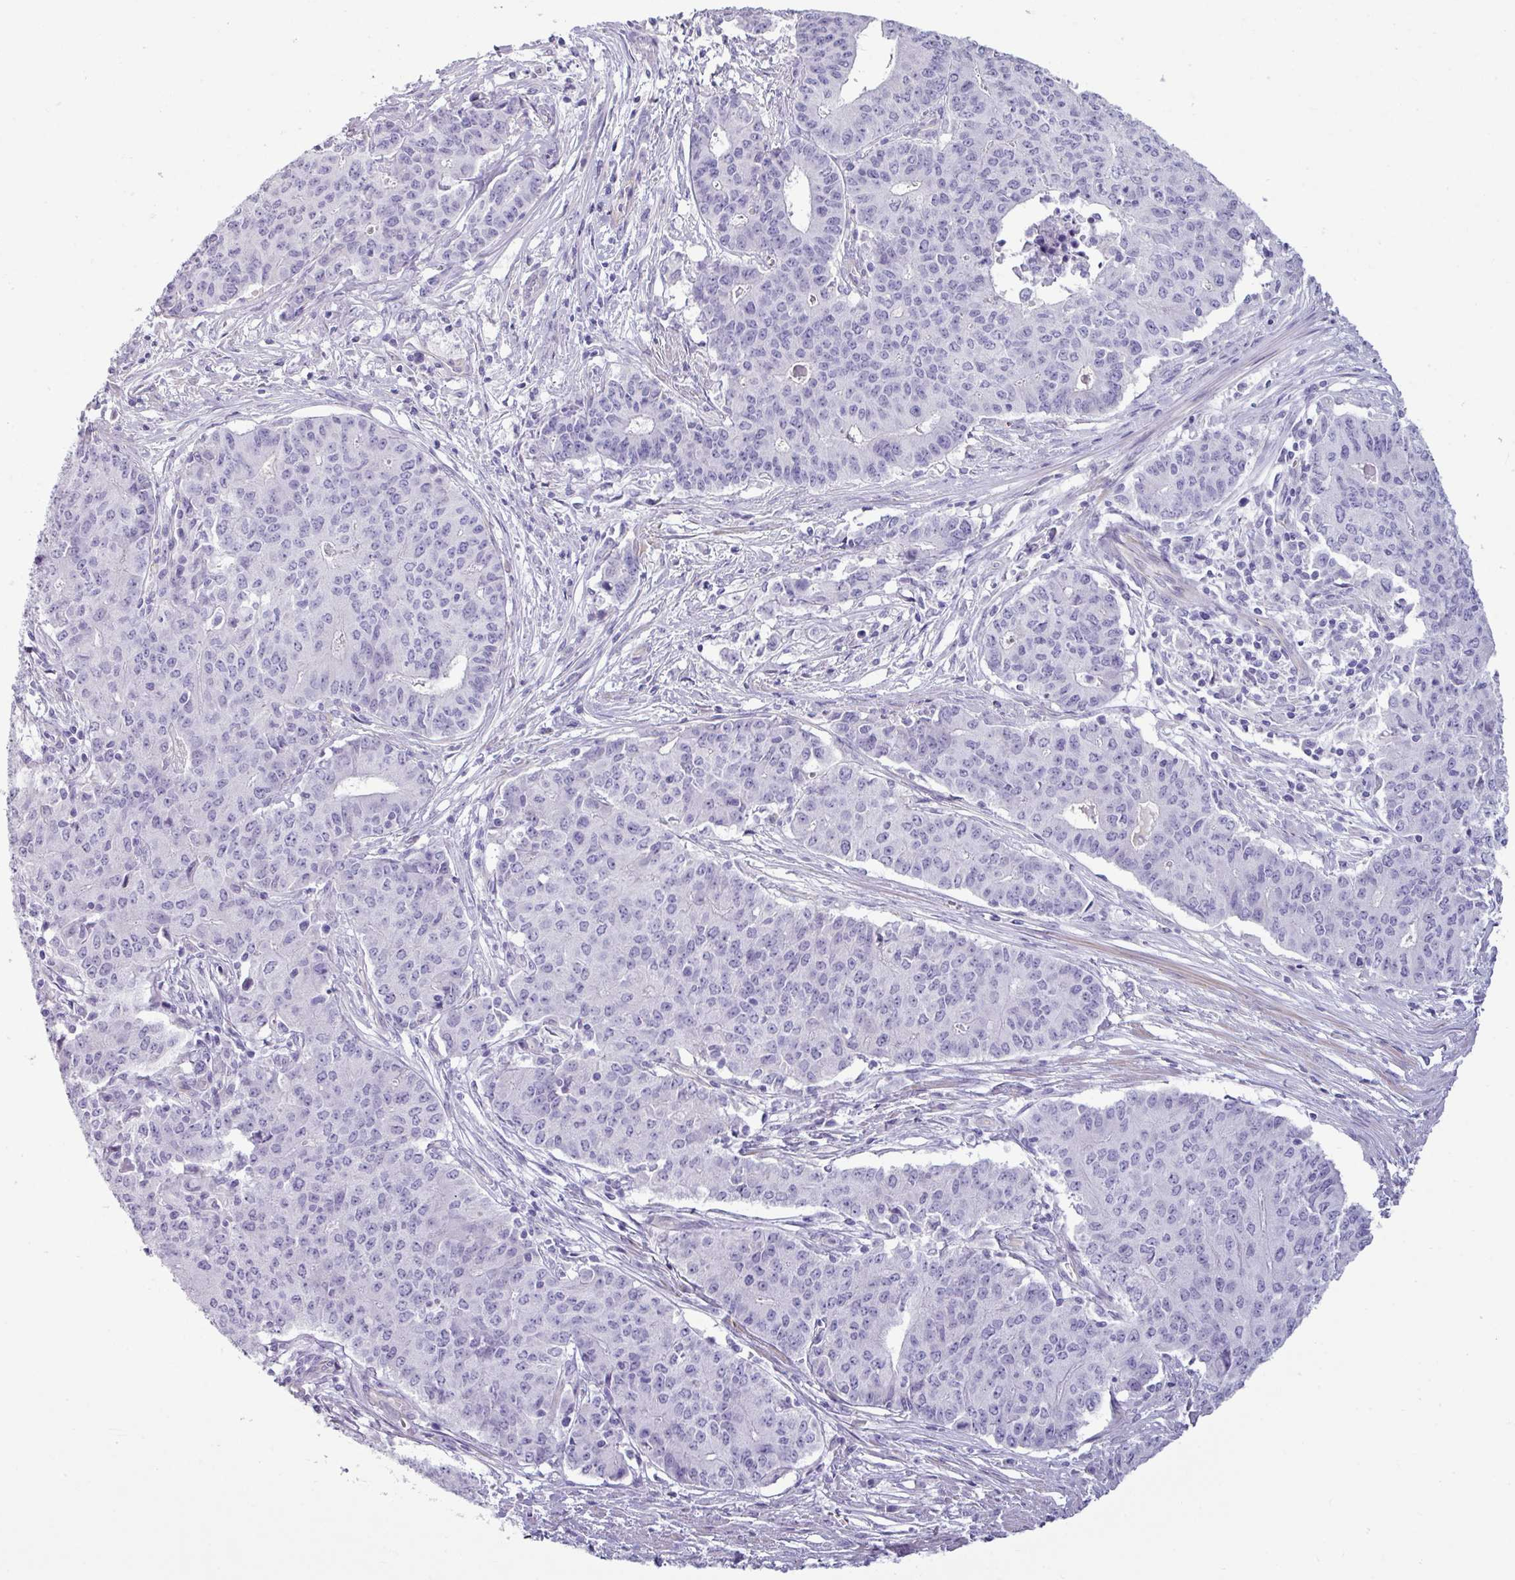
{"staining": {"intensity": "negative", "quantity": "none", "location": "none"}, "tissue": "endometrial cancer", "cell_type": "Tumor cells", "image_type": "cancer", "snomed": [{"axis": "morphology", "description": "Adenocarcinoma, NOS"}, {"axis": "topography", "description": "Endometrium"}], "caption": "IHC of human endometrial cancer exhibits no positivity in tumor cells.", "gene": "VCX2", "patient": {"sex": "female", "age": 59}}